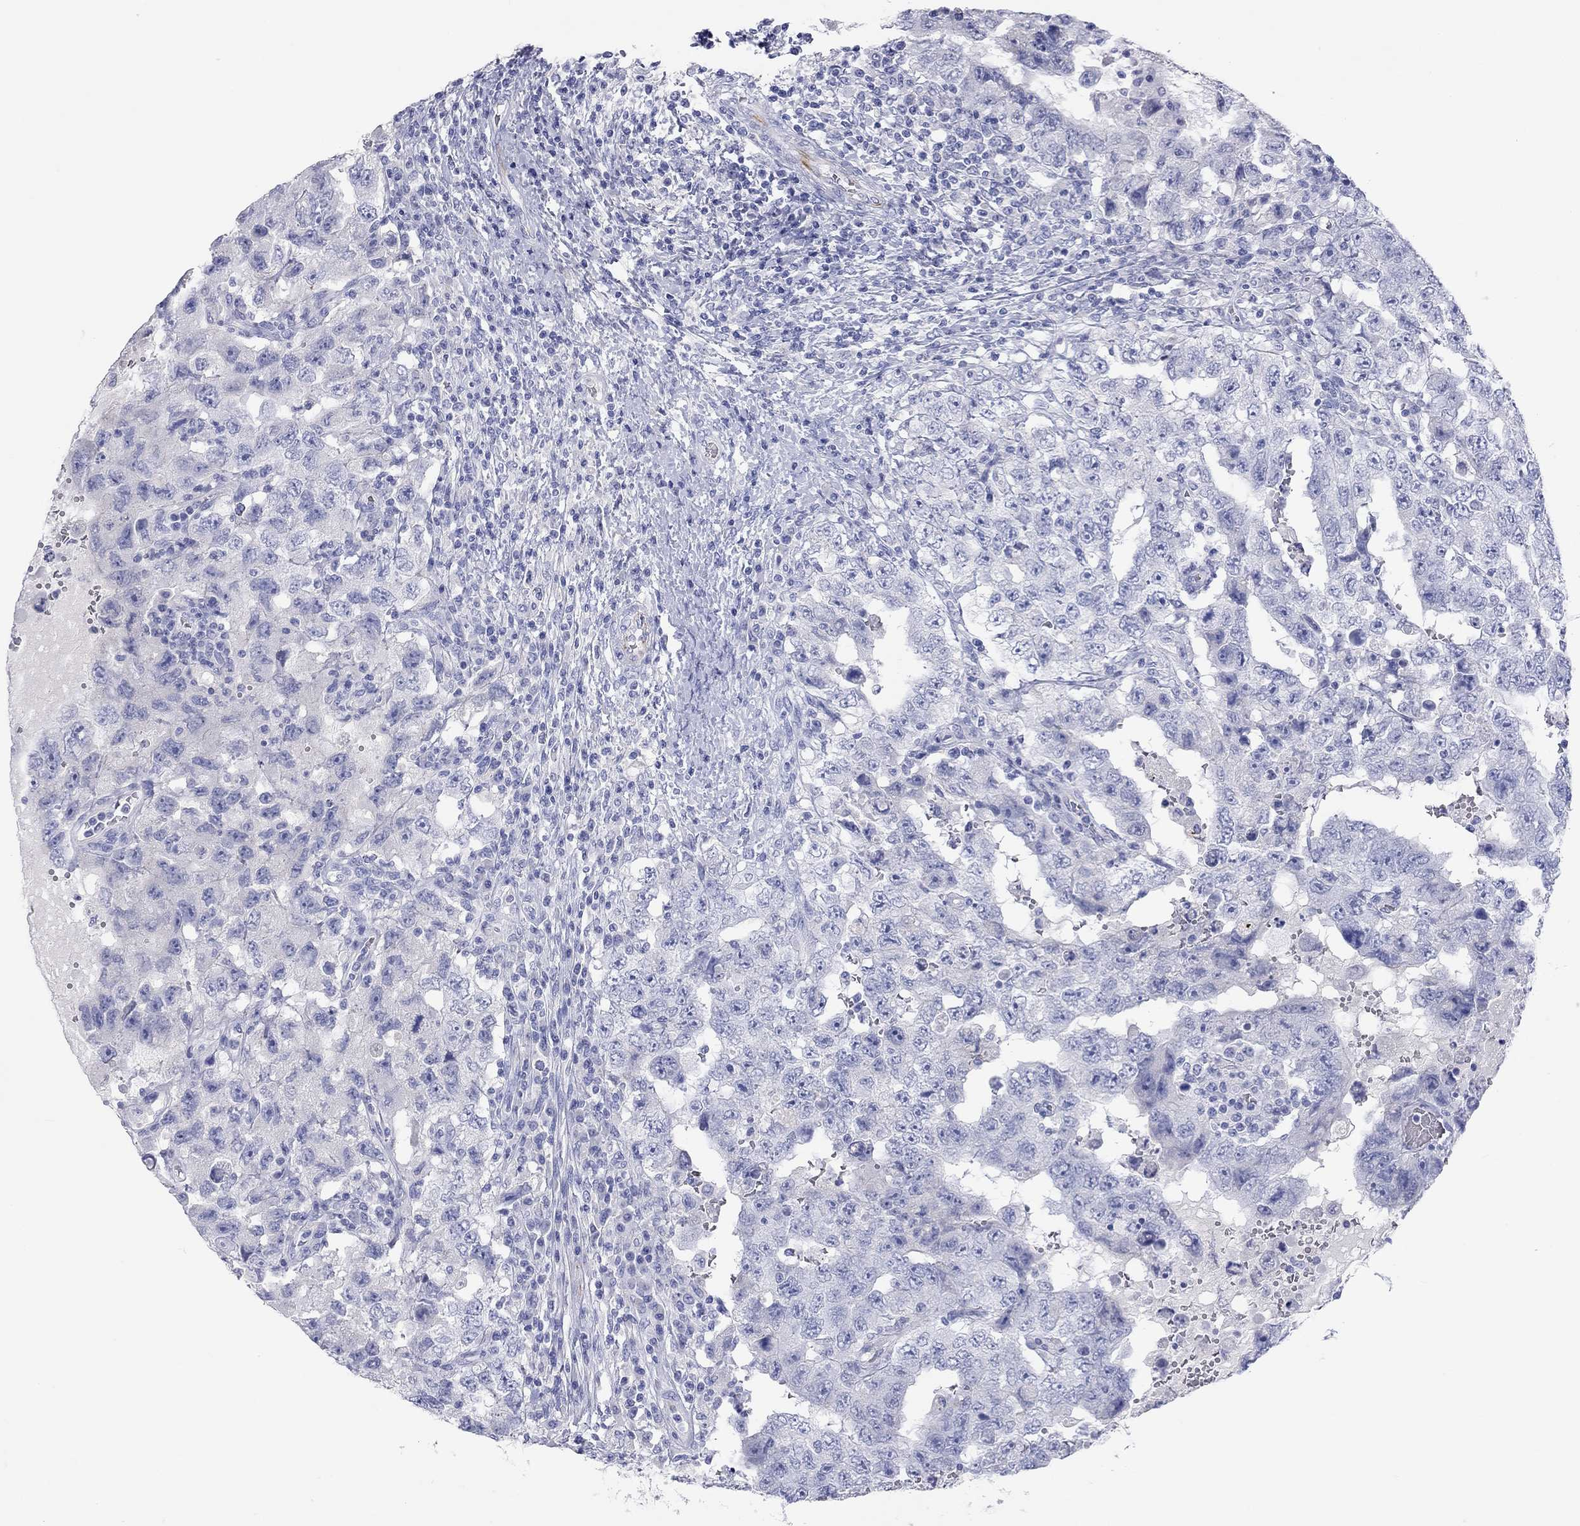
{"staining": {"intensity": "negative", "quantity": "none", "location": "none"}, "tissue": "testis cancer", "cell_type": "Tumor cells", "image_type": "cancer", "snomed": [{"axis": "morphology", "description": "Carcinoma, Embryonal, NOS"}, {"axis": "topography", "description": "Testis"}], "caption": "Testis cancer was stained to show a protein in brown. There is no significant expression in tumor cells.", "gene": "PCDHGC5", "patient": {"sex": "male", "age": 26}}